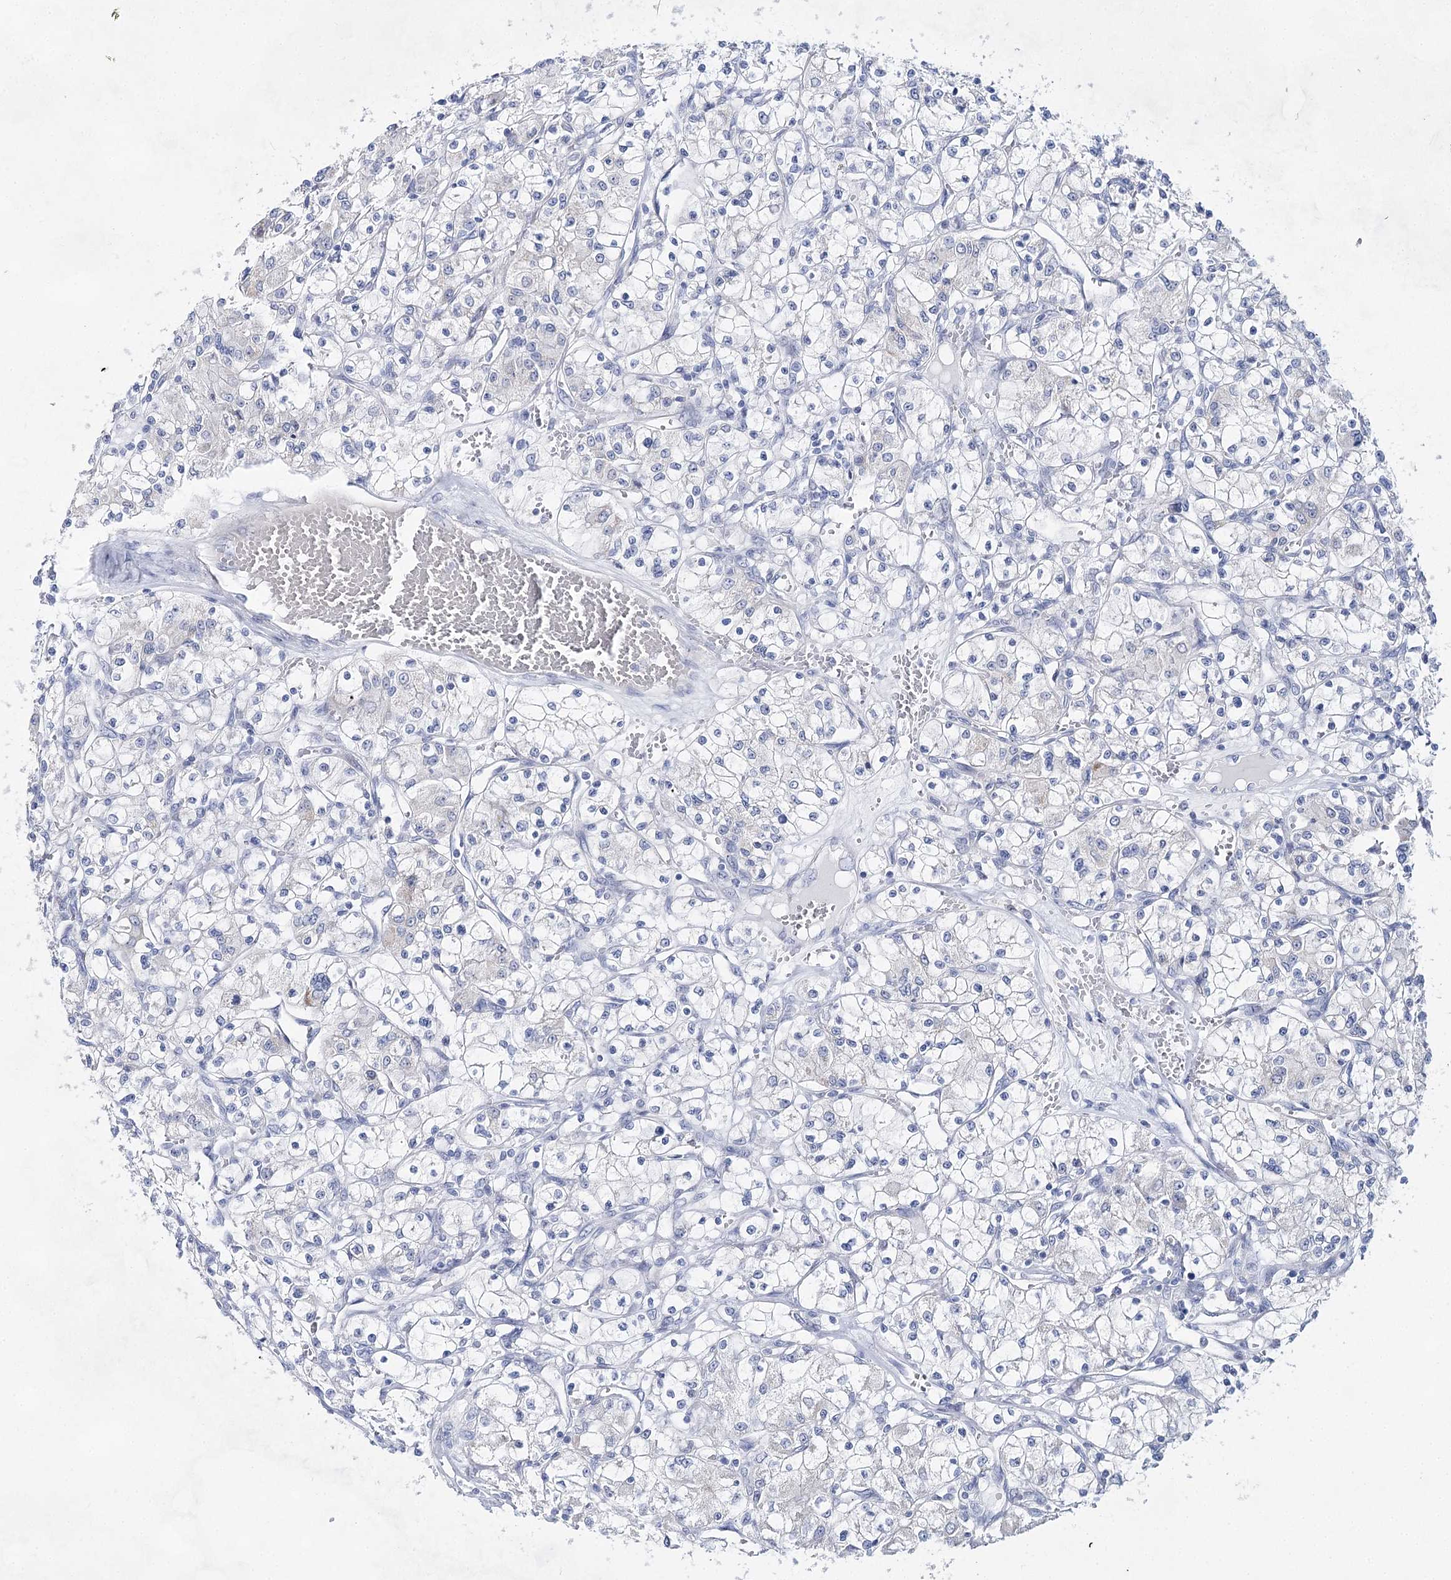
{"staining": {"intensity": "negative", "quantity": "none", "location": "none"}, "tissue": "renal cancer", "cell_type": "Tumor cells", "image_type": "cancer", "snomed": [{"axis": "morphology", "description": "Adenocarcinoma, NOS"}, {"axis": "topography", "description": "Kidney"}], "caption": "Protein analysis of renal cancer demonstrates no significant expression in tumor cells.", "gene": "BPHL", "patient": {"sex": "female", "age": 59}}